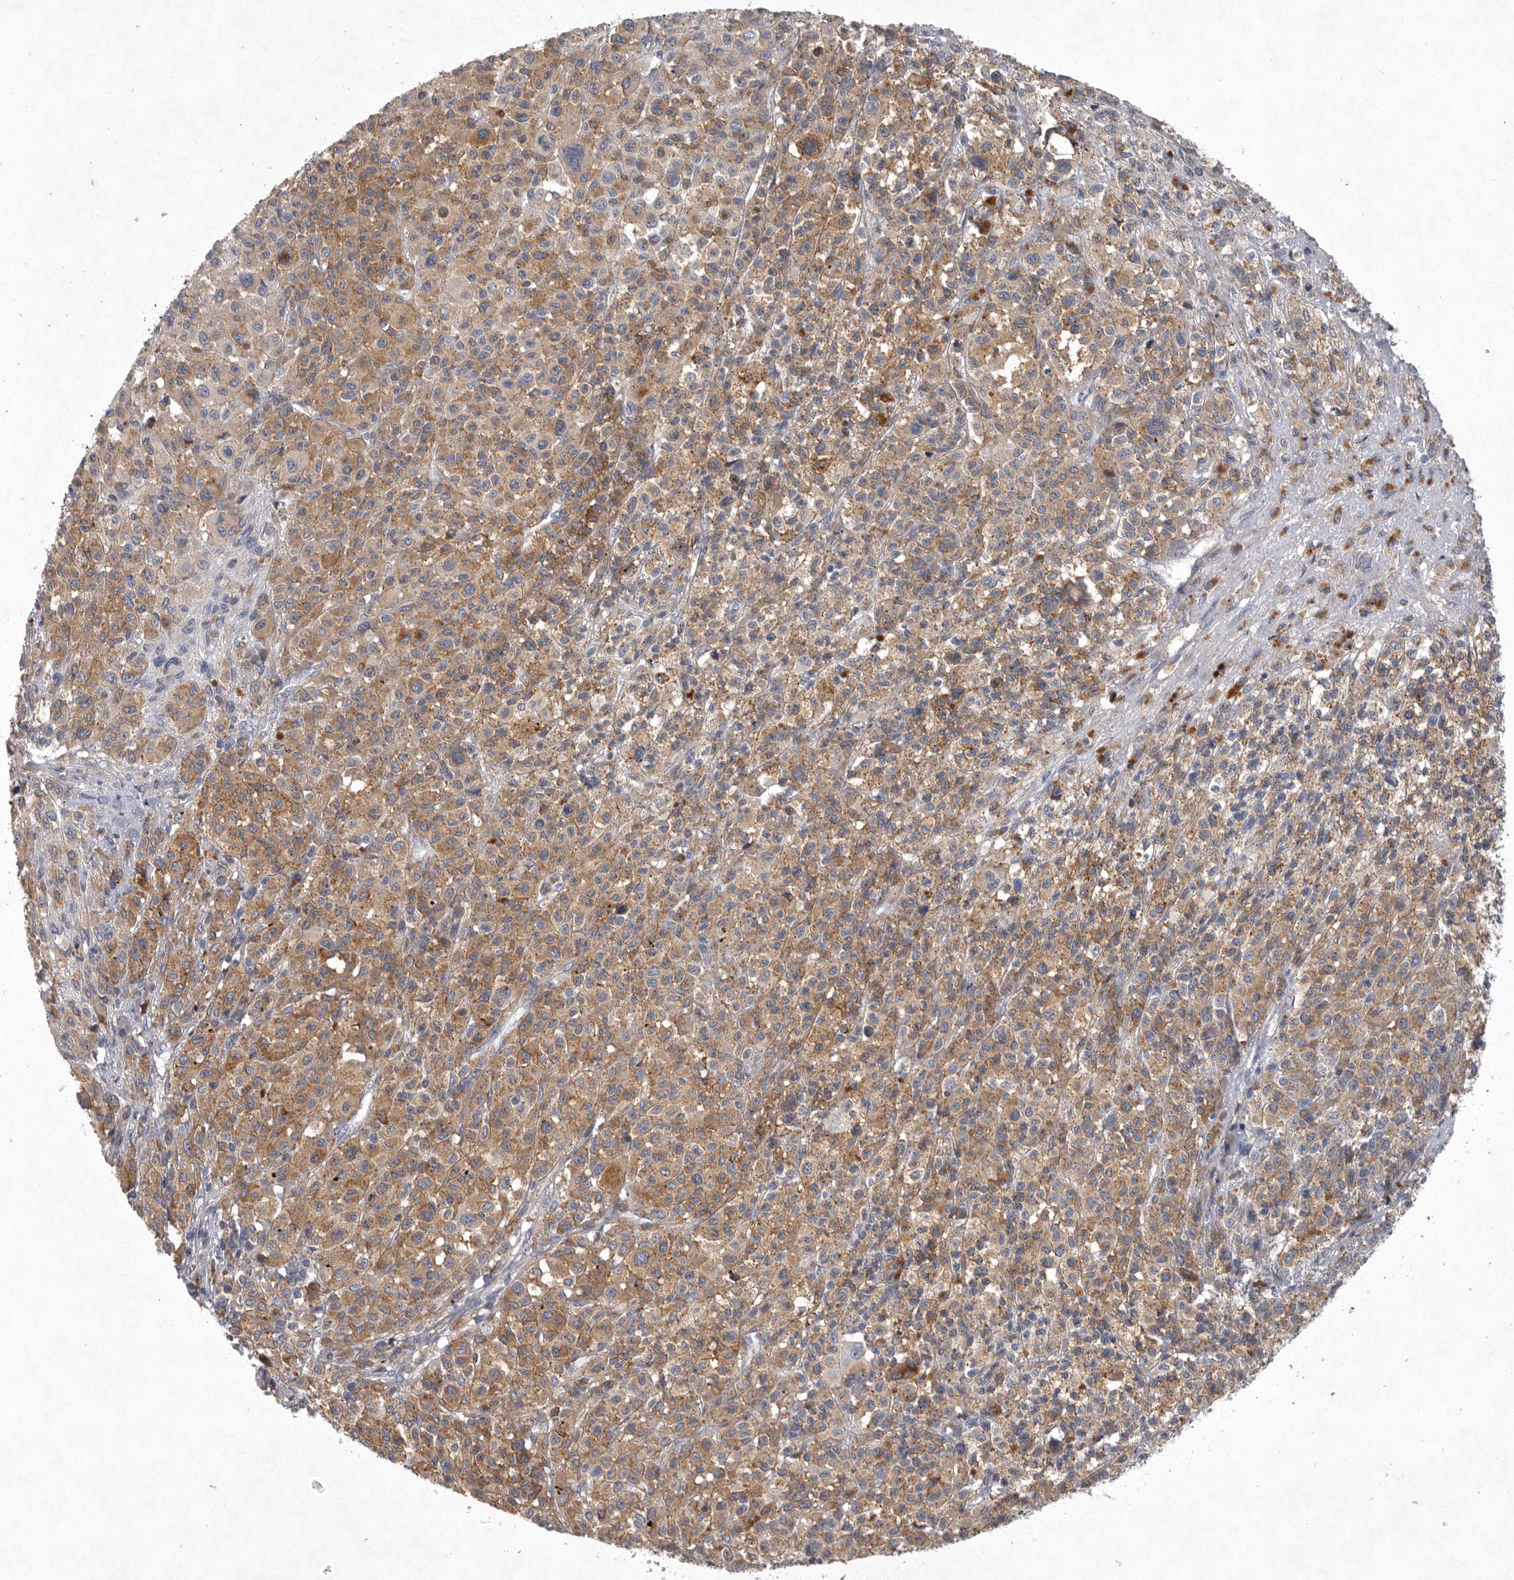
{"staining": {"intensity": "moderate", "quantity": ">75%", "location": "cytoplasmic/membranous"}, "tissue": "melanoma", "cell_type": "Tumor cells", "image_type": "cancer", "snomed": [{"axis": "morphology", "description": "Malignant melanoma, Metastatic site"}, {"axis": "topography", "description": "Skin"}], "caption": "Protein analysis of melanoma tissue shows moderate cytoplasmic/membranous staining in about >75% of tumor cells.", "gene": "LAMTOR3", "patient": {"sex": "female", "age": 74}}